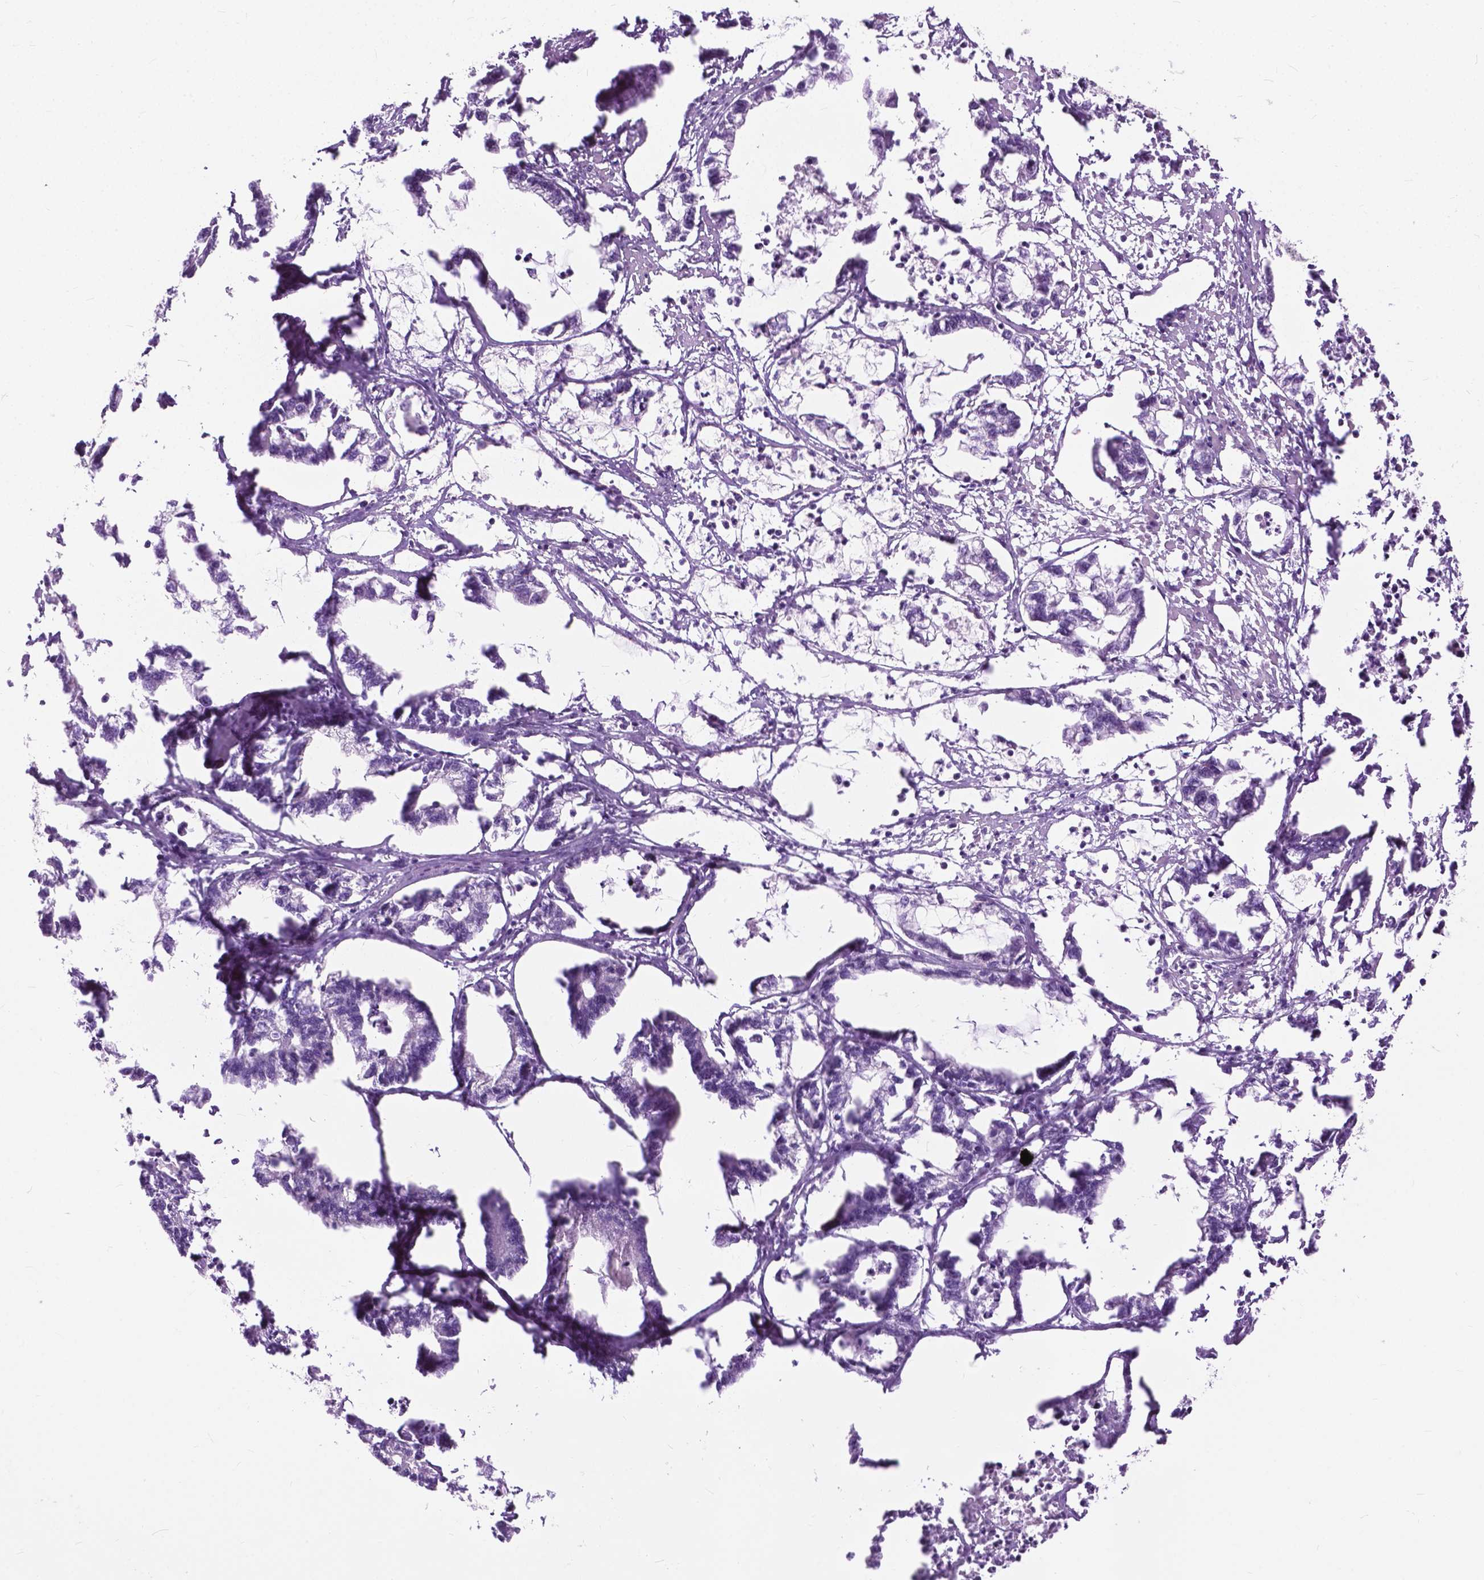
{"staining": {"intensity": "negative", "quantity": "none", "location": "none"}, "tissue": "stomach cancer", "cell_type": "Tumor cells", "image_type": "cancer", "snomed": [{"axis": "morphology", "description": "Adenocarcinoma, NOS"}, {"axis": "topography", "description": "Stomach"}], "caption": "Immunohistochemical staining of stomach cancer shows no significant expression in tumor cells.", "gene": "GPR37L1", "patient": {"sex": "male", "age": 83}}